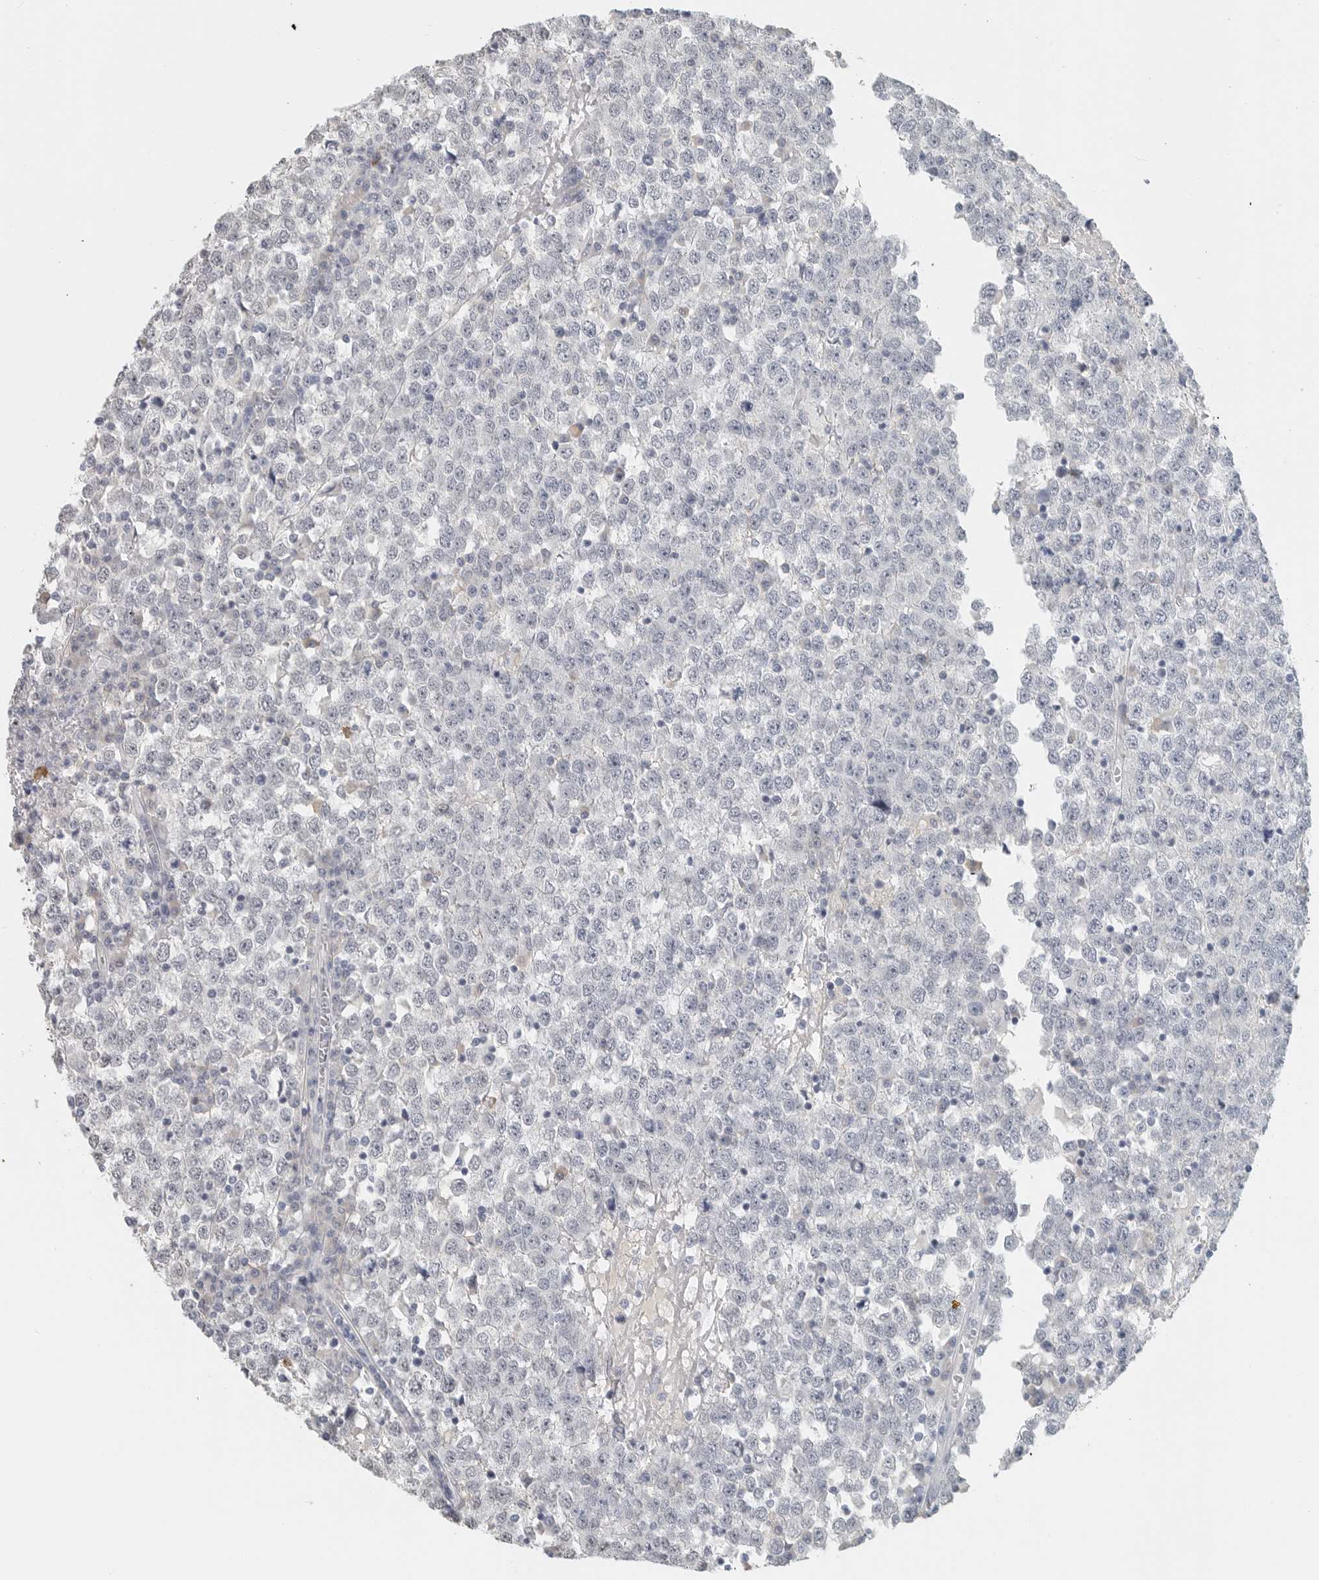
{"staining": {"intensity": "negative", "quantity": "none", "location": "none"}, "tissue": "testis cancer", "cell_type": "Tumor cells", "image_type": "cancer", "snomed": [{"axis": "morphology", "description": "Seminoma, NOS"}, {"axis": "topography", "description": "Testis"}], "caption": "Immunohistochemistry (IHC) histopathology image of neoplastic tissue: seminoma (testis) stained with DAB displays no significant protein expression in tumor cells.", "gene": "PAM", "patient": {"sex": "male", "age": 65}}